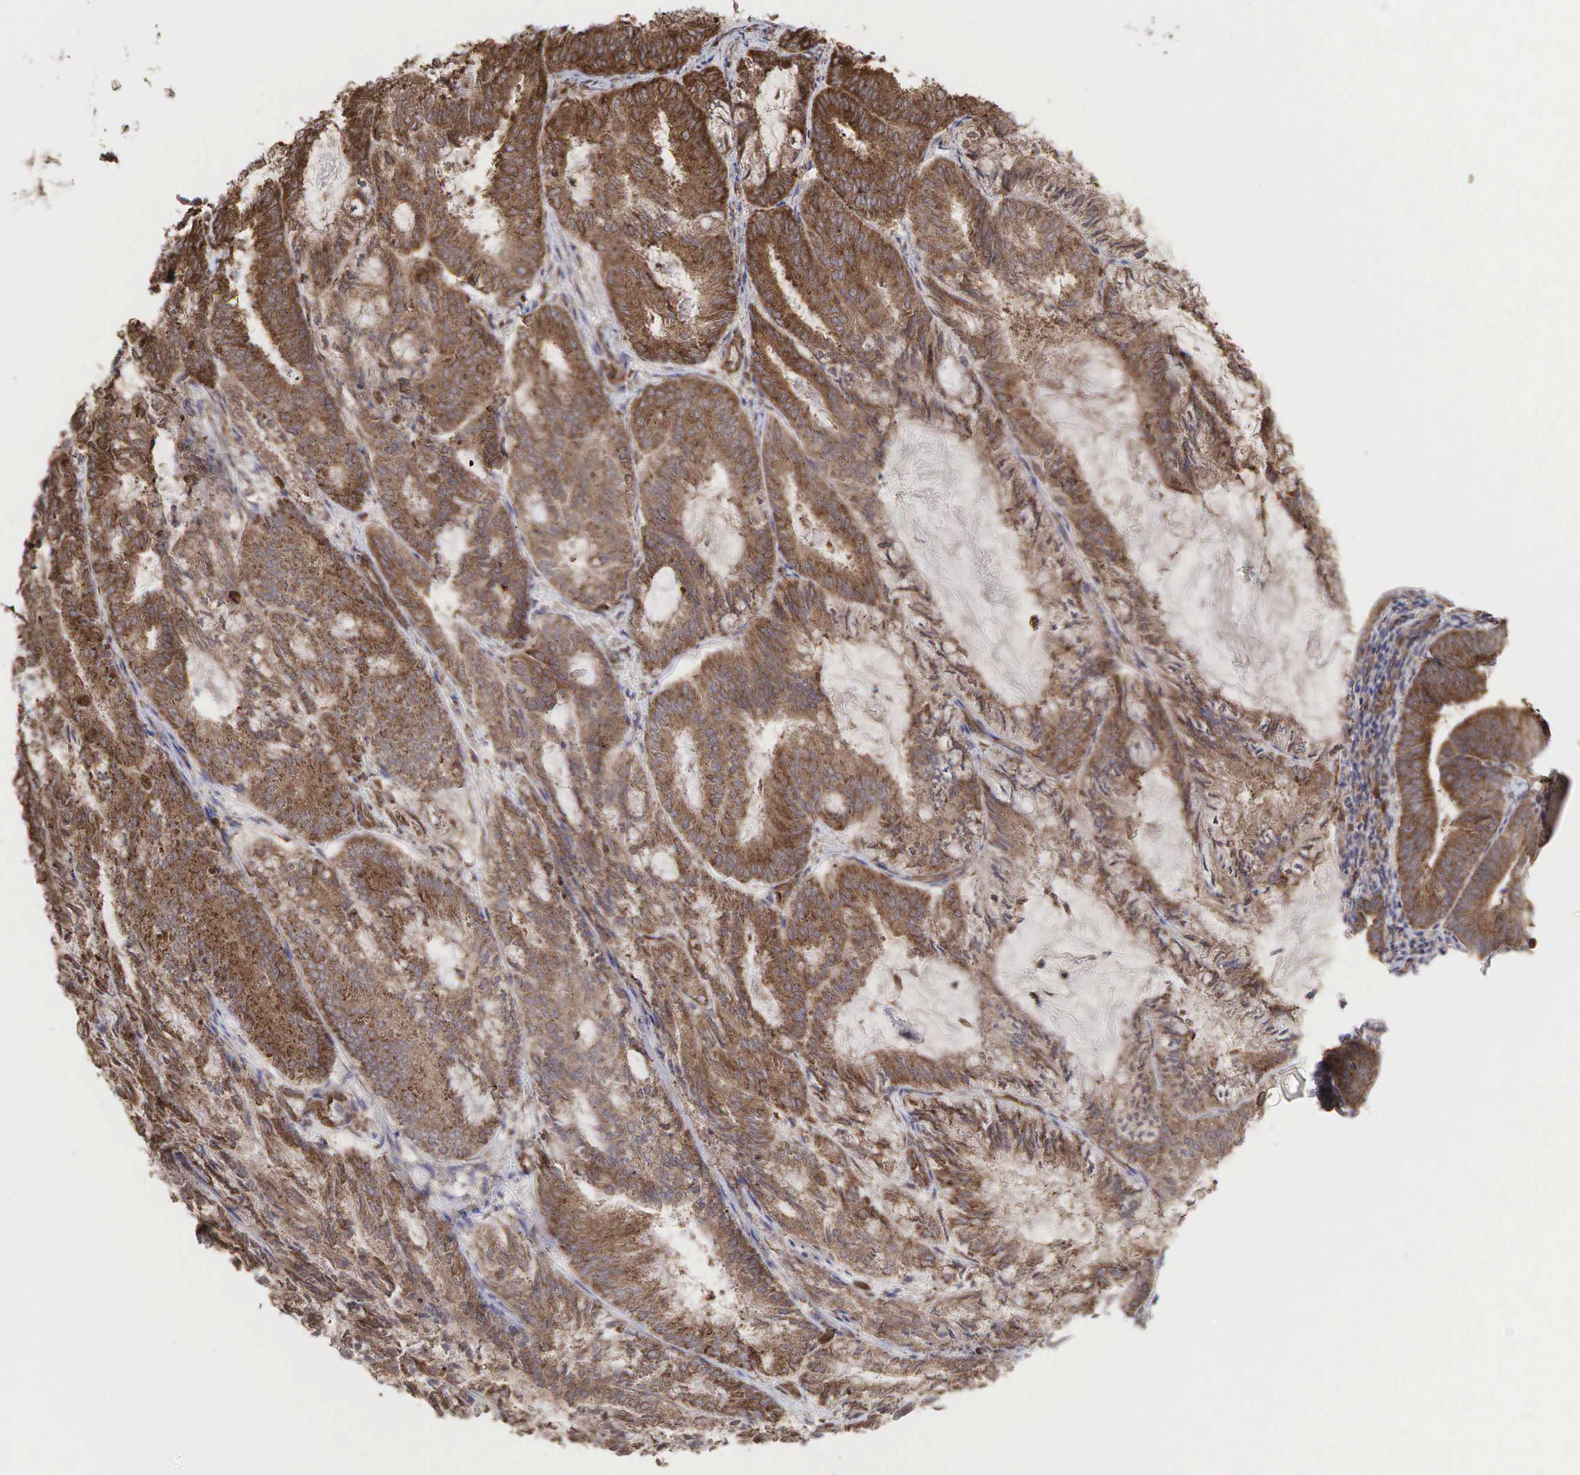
{"staining": {"intensity": "moderate", "quantity": ">75%", "location": "cytoplasmic/membranous"}, "tissue": "endometrial cancer", "cell_type": "Tumor cells", "image_type": "cancer", "snomed": [{"axis": "morphology", "description": "Adenocarcinoma, NOS"}, {"axis": "topography", "description": "Endometrium"}], "caption": "Protein analysis of adenocarcinoma (endometrial) tissue reveals moderate cytoplasmic/membranous staining in approximately >75% of tumor cells. Nuclei are stained in blue.", "gene": "PABPC5", "patient": {"sex": "female", "age": 59}}